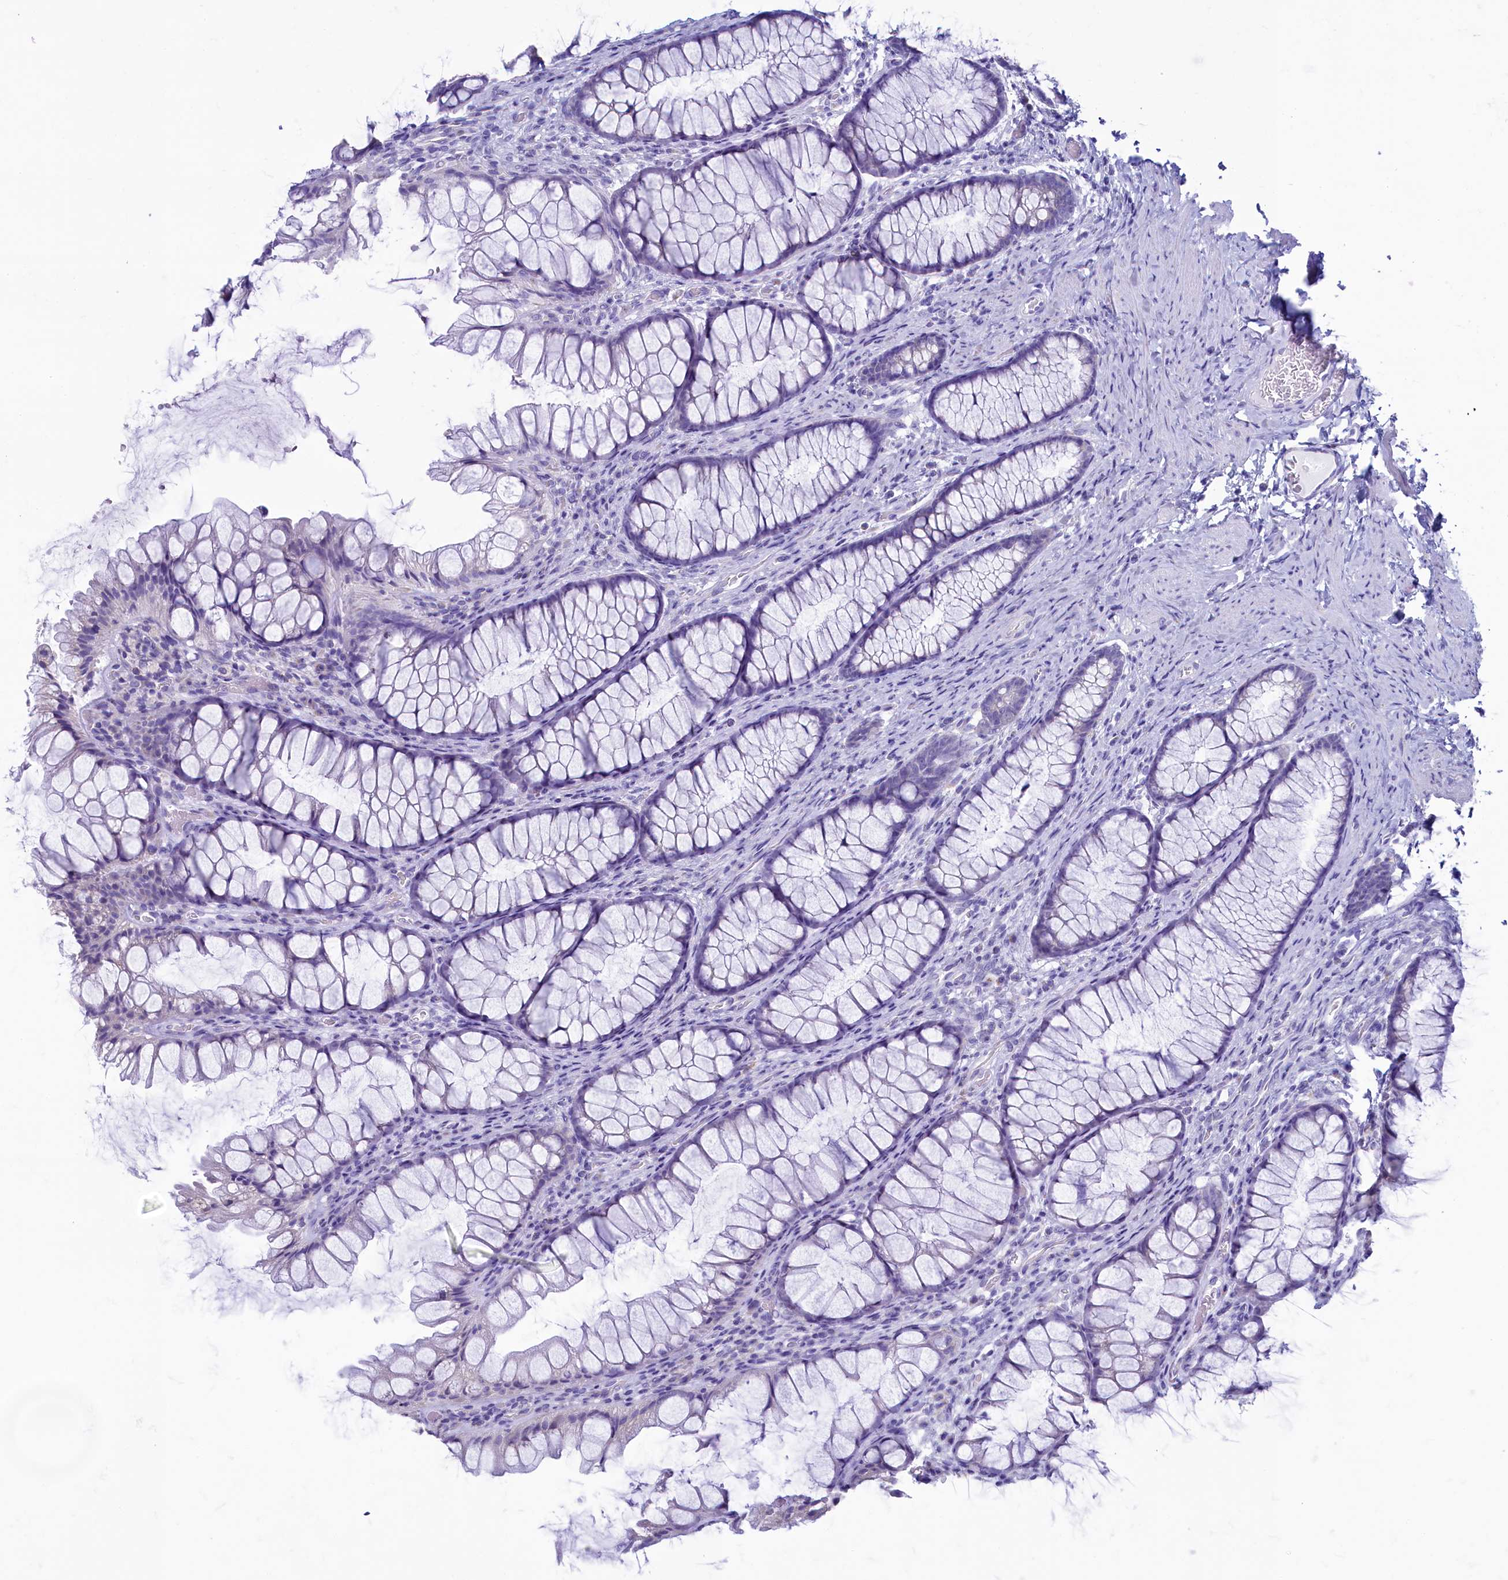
{"staining": {"intensity": "negative", "quantity": "none", "location": "none"}, "tissue": "colon", "cell_type": "Endothelial cells", "image_type": "normal", "snomed": [{"axis": "morphology", "description": "Normal tissue, NOS"}, {"axis": "topography", "description": "Colon"}], "caption": "DAB immunohistochemical staining of benign colon shows no significant positivity in endothelial cells. (Brightfield microscopy of DAB IHC at high magnification).", "gene": "SKA3", "patient": {"sex": "female", "age": 62}}